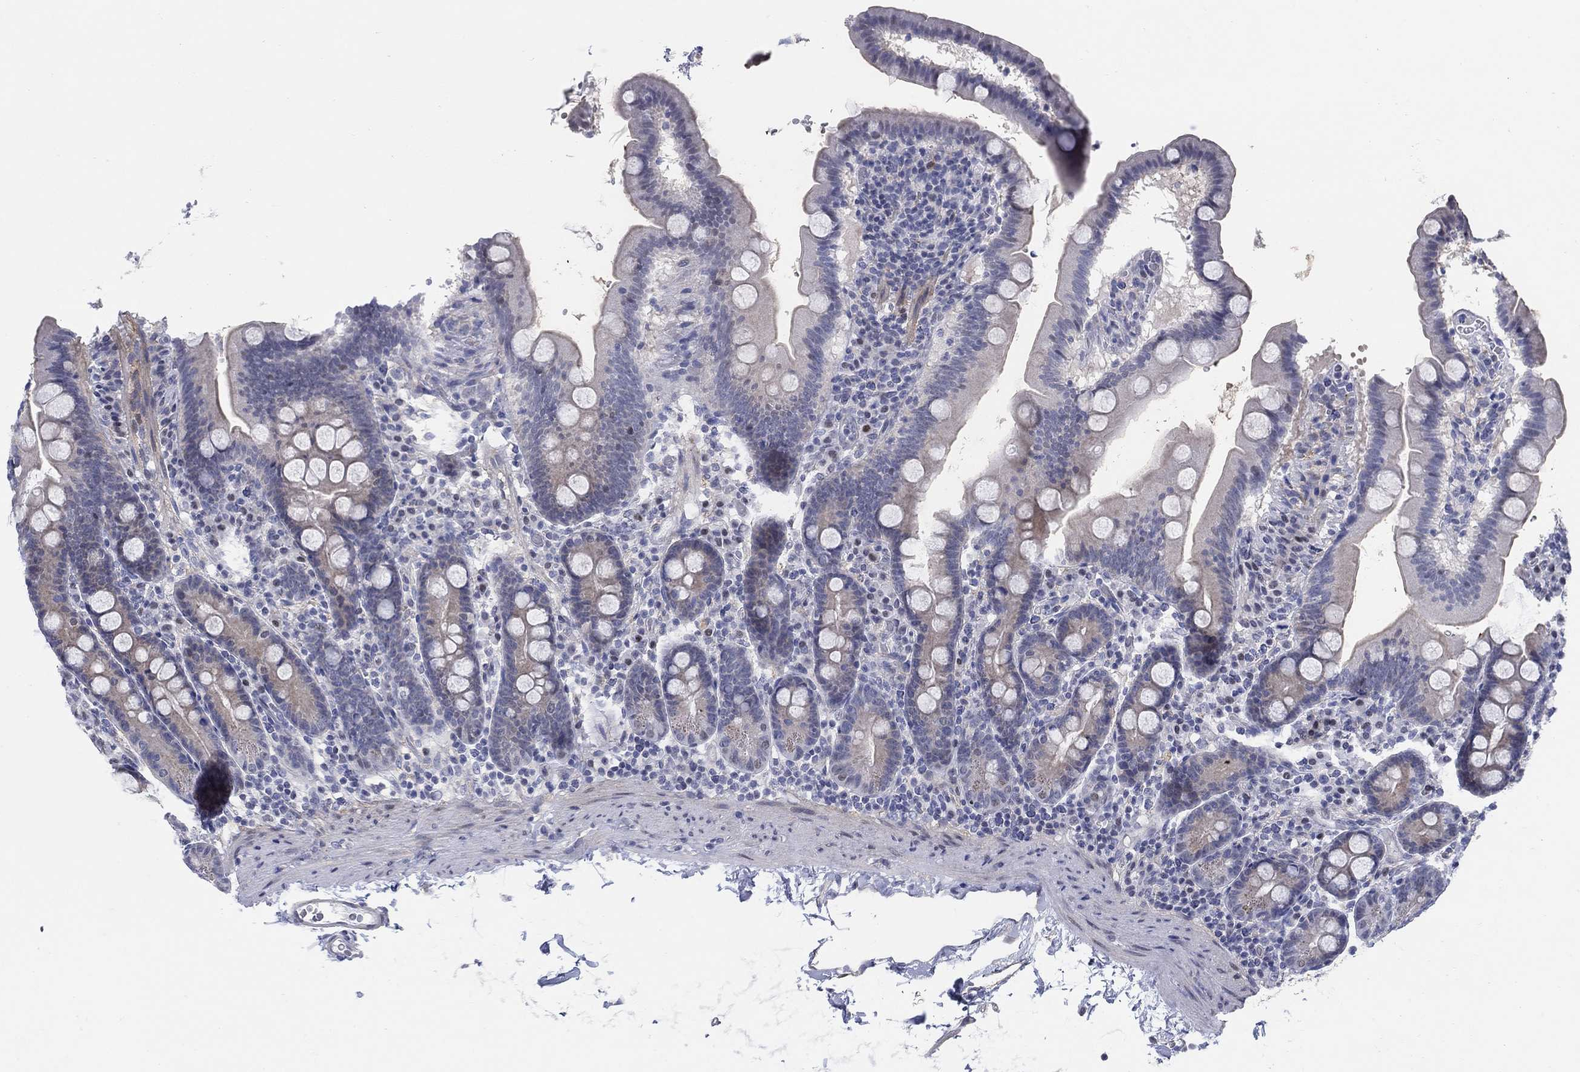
{"staining": {"intensity": "weak", "quantity": "<25%", "location": "cytoplasmic/membranous"}, "tissue": "duodenum", "cell_type": "Glandular cells", "image_type": "normal", "snomed": [{"axis": "morphology", "description": "Normal tissue, NOS"}, {"axis": "topography", "description": "Duodenum"}], "caption": "Immunohistochemical staining of normal duodenum shows no significant positivity in glandular cells. (Brightfield microscopy of DAB immunohistochemistry at high magnification).", "gene": "MYO3A", "patient": {"sex": "male", "age": 59}}